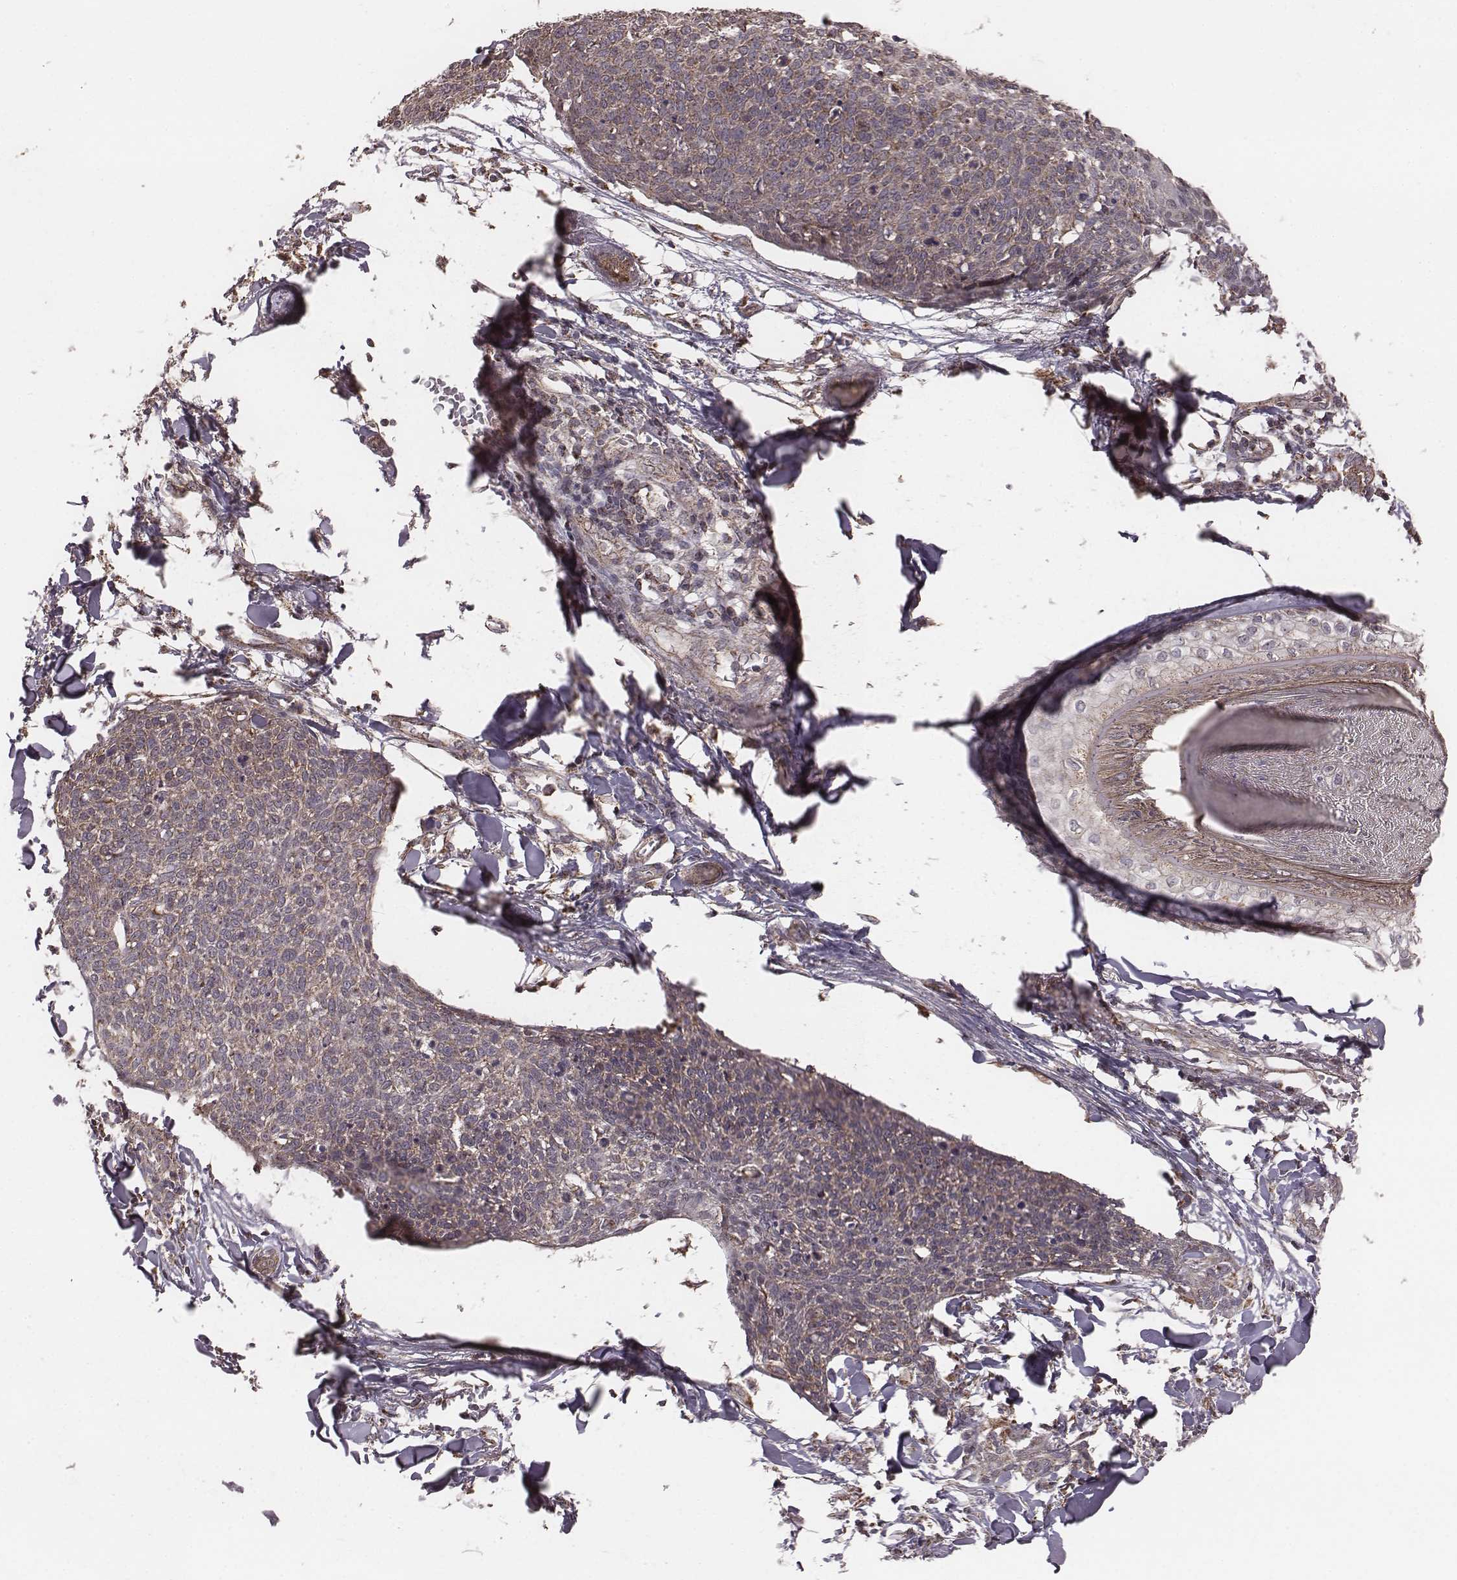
{"staining": {"intensity": "moderate", "quantity": ">75%", "location": "cytoplasmic/membranous"}, "tissue": "skin cancer", "cell_type": "Tumor cells", "image_type": "cancer", "snomed": [{"axis": "morphology", "description": "Squamous cell carcinoma, NOS"}, {"axis": "topography", "description": "Skin"}, {"axis": "topography", "description": "Vulva"}], "caption": "The photomicrograph reveals staining of skin cancer, revealing moderate cytoplasmic/membranous protein positivity (brown color) within tumor cells.", "gene": "PDCD2L", "patient": {"sex": "female", "age": 75}}